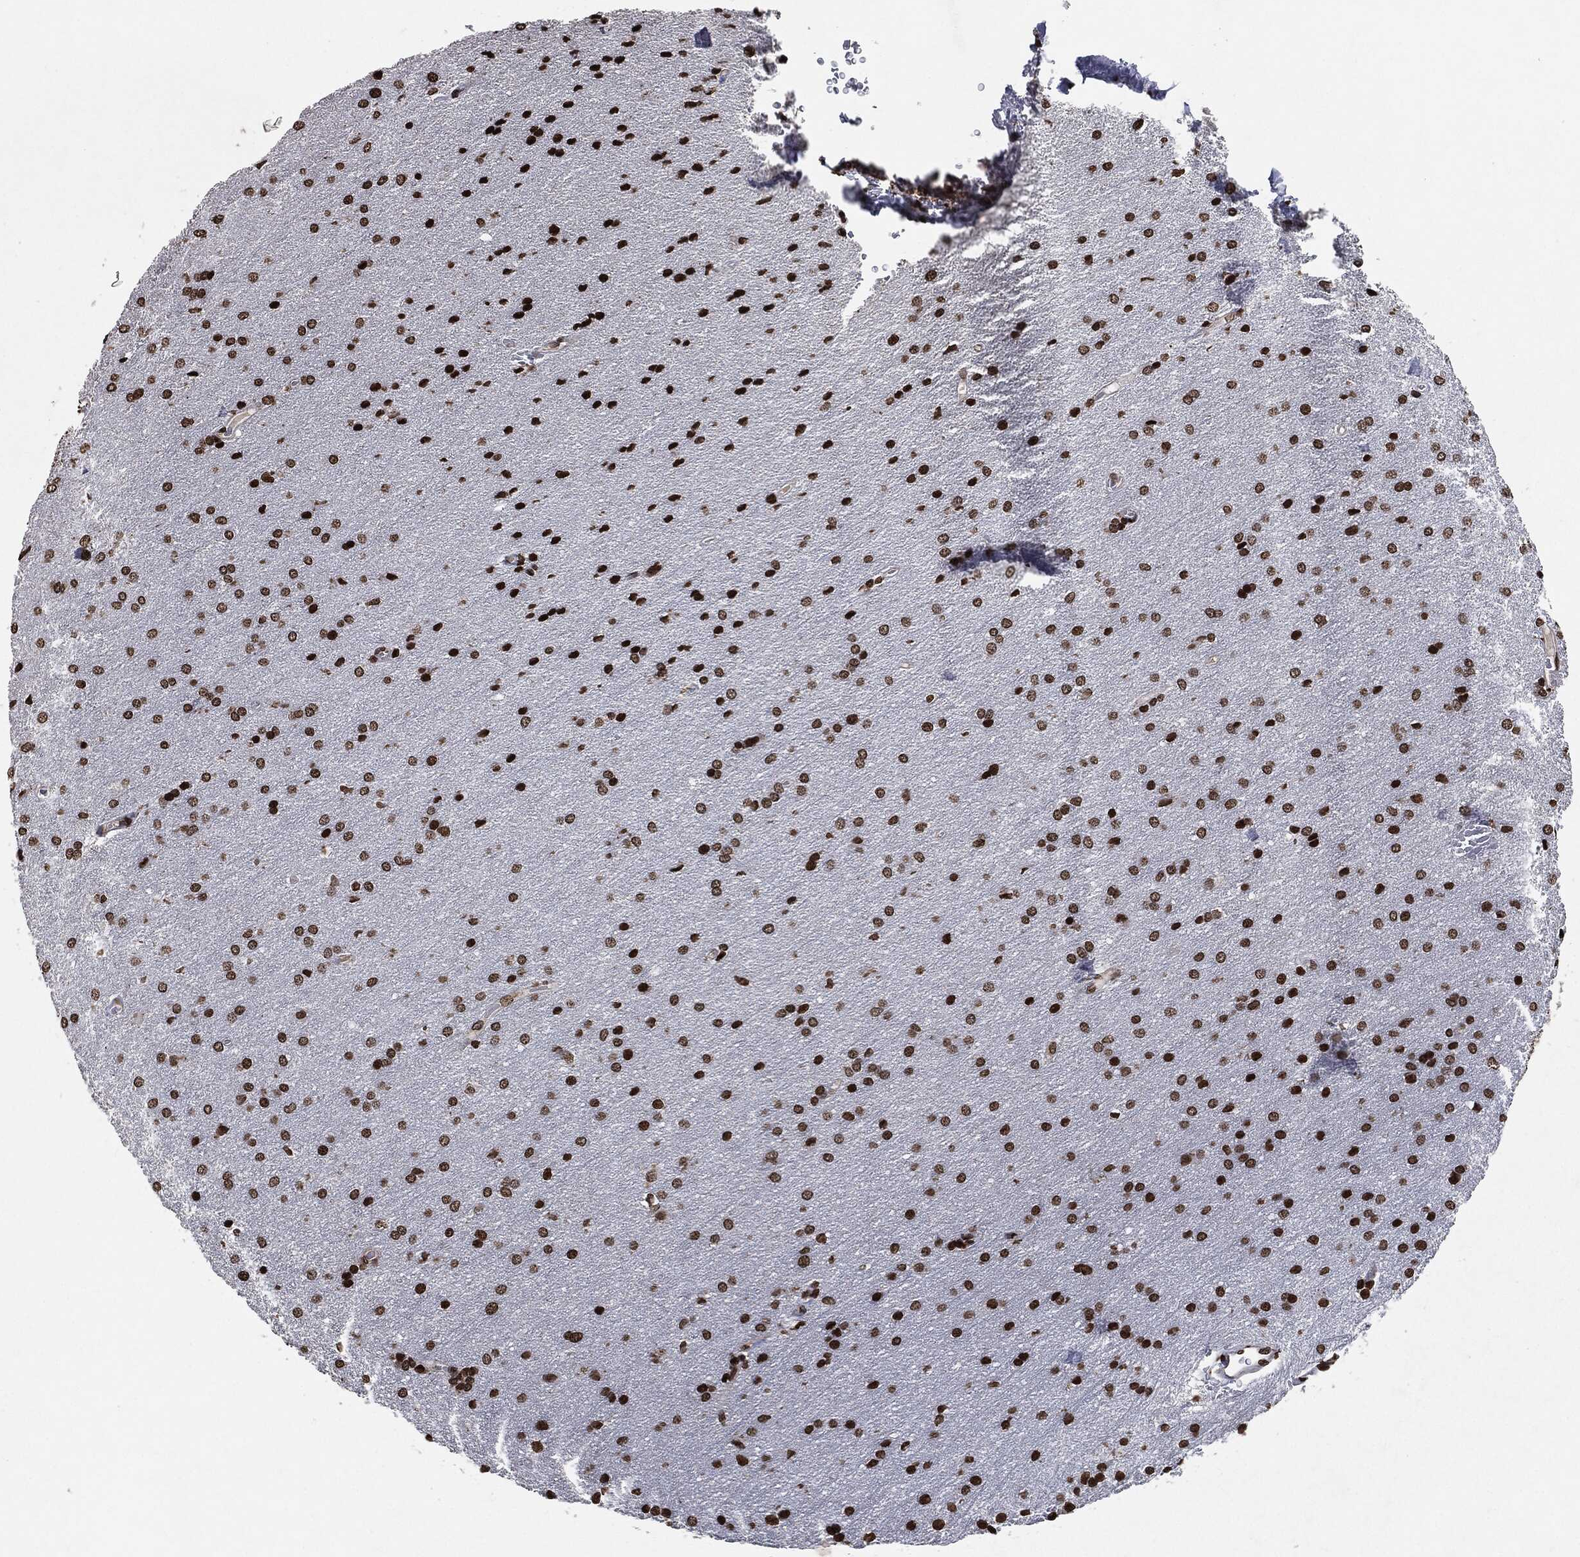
{"staining": {"intensity": "strong", "quantity": ">75%", "location": "nuclear"}, "tissue": "glioma", "cell_type": "Tumor cells", "image_type": "cancer", "snomed": [{"axis": "morphology", "description": "Glioma, malignant, Low grade"}, {"axis": "topography", "description": "Brain"}], "caption": "Human glioma stained with a brown dye shows strong nuclear positive expression in approximately >75% of tumor cells.", "gene": "JUN", "patient": {"sex": "female", "age": 32}}